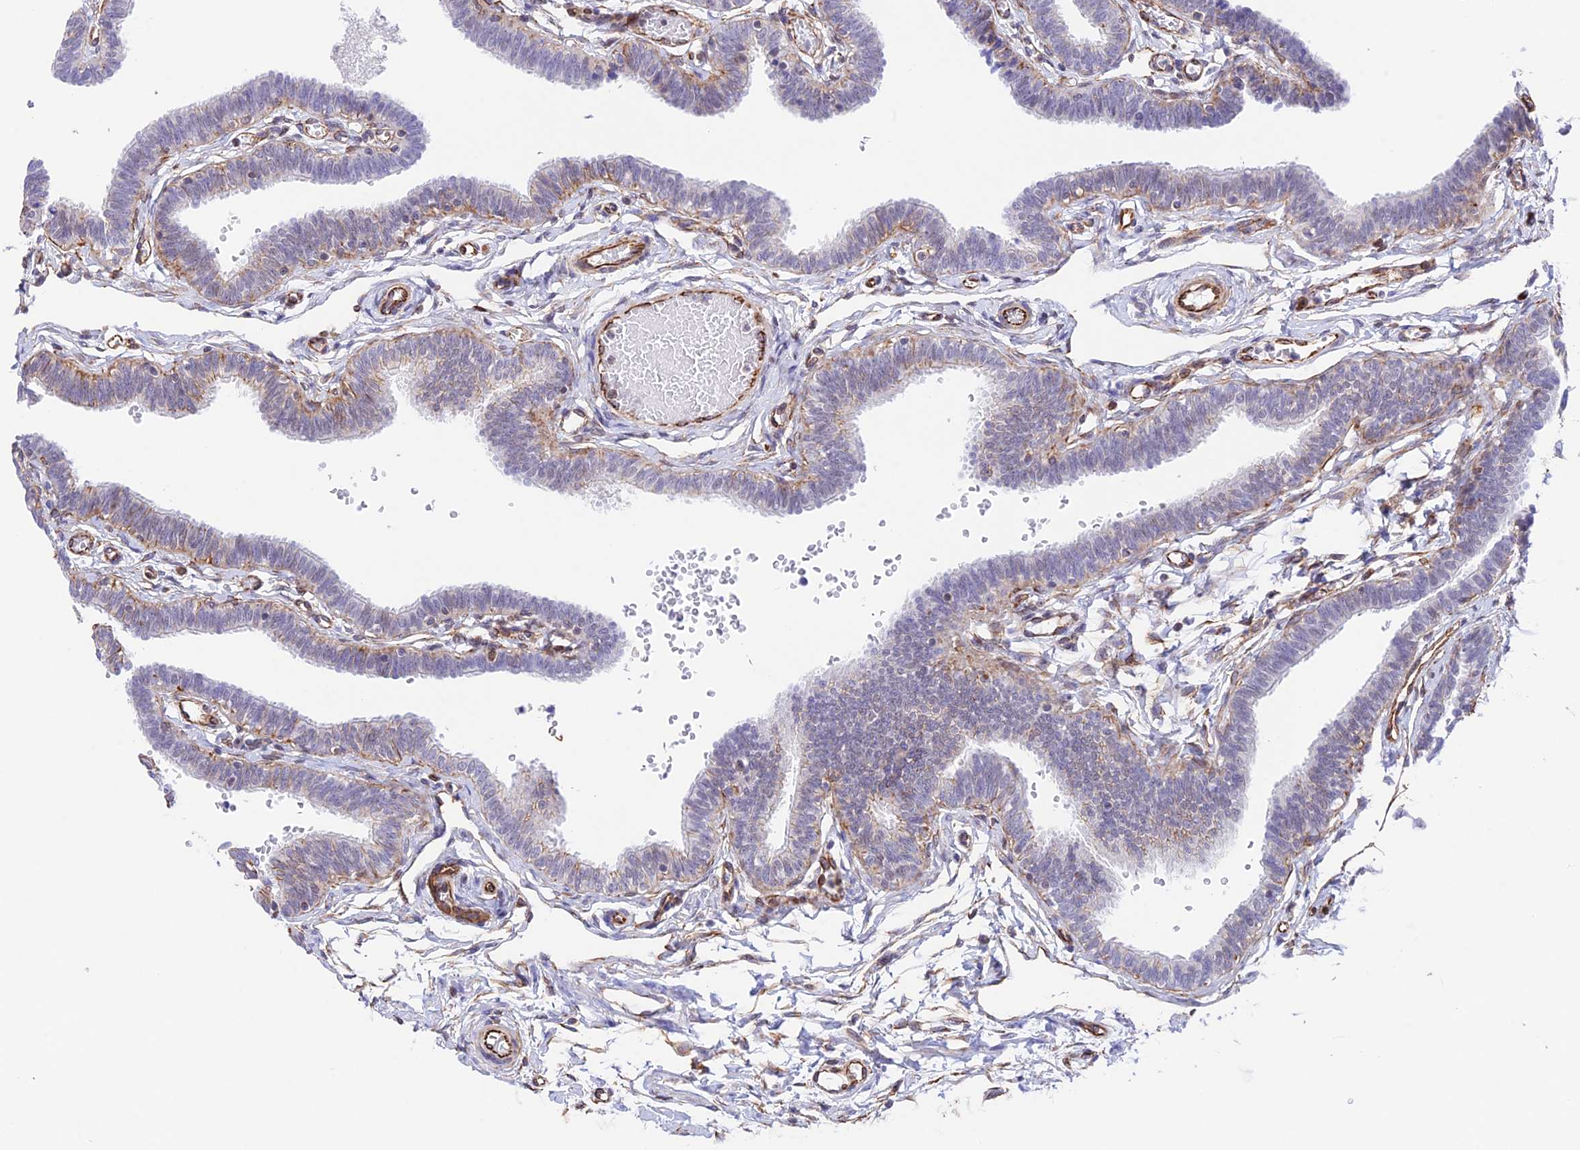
{"staining": {"intensity": "weak", "quantity": "<25%", "location": "cytoplasmic/membranous,nuclear"}, "tissue": "fallopian tube", "cell_type": "Glandular cells", "image_type": "normal", "snomed": [{"axis": "morphology", "description": "Normal tissue, NOS"}, {"axis": "topography", "description": "Fallopian tube"}, {"axis": "topography", "description": "Ovary"}], "caption": "Benign fallopian tube was stained to show a protein in brown. There is no significant expression in glandular cells. Brightfield microscopy of immunohistochemistry stained with DAB (brown) and hematoxylin (blue), captured at high magnification.", "gene": "ZNF652", "patient": {"sex": "female", "age": 23}}